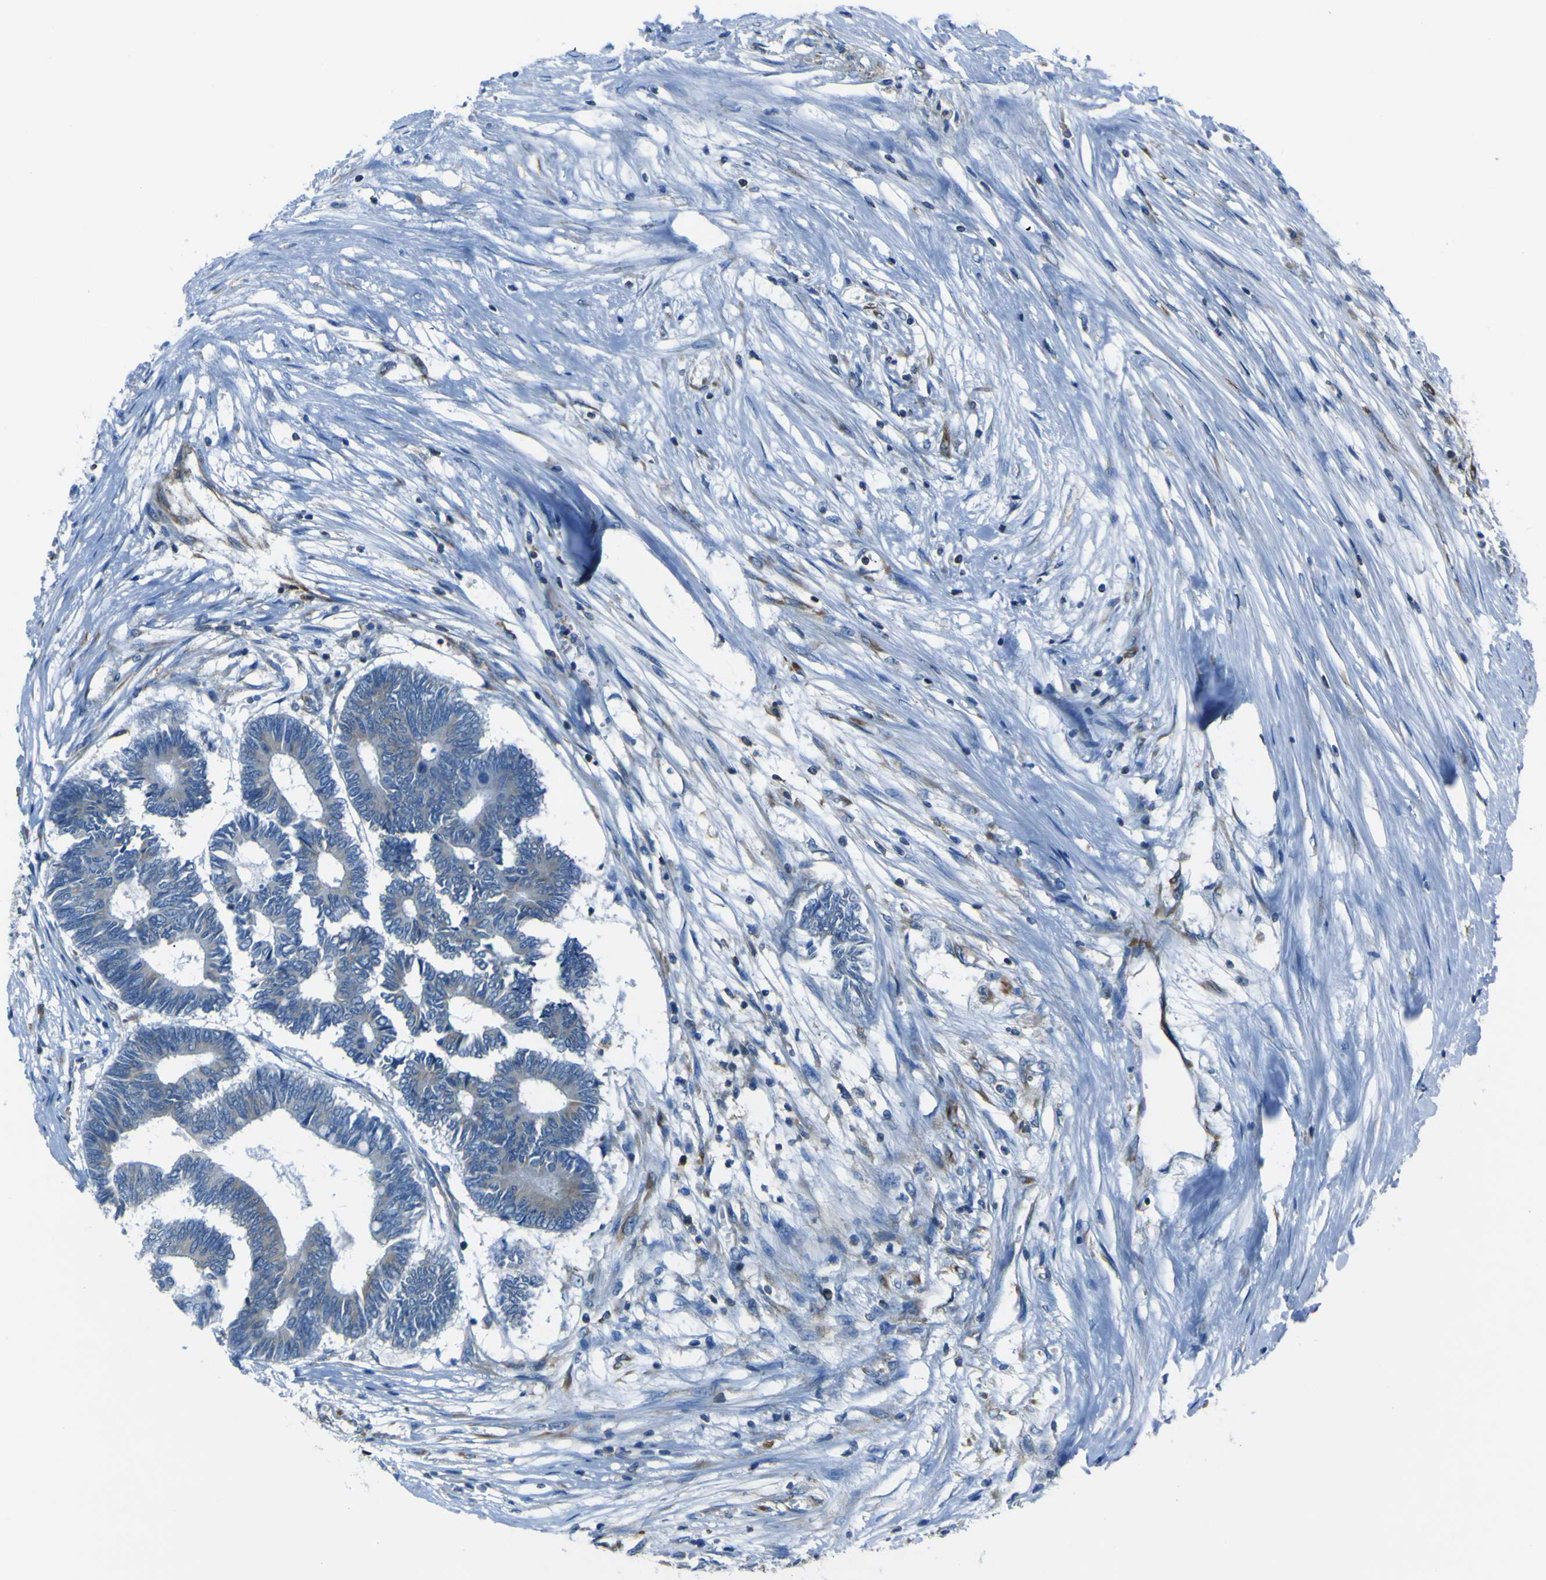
{"staining": {"intensity": "moderate", "quantity": "25%-75%", "location": "cytoplasmic/membranous"}, "tissue": "colorectal cancer", "cell_type": "Tumor cells", "image_type": "cancer", "snomed": [{"axis": "morphology", "description": "Adenocarcinoma, NOS"}, {"axis": "topography", "description": "Rectum"}], "caption": "IHC micrograph of neoplastic tissue: colorectal cancer stained using IHC exhibits medium levels of moderate protein expression localized specifically in the cytoplasmic/membranous of tumor cells, appearing as a cytoplasmic/membranous brown color.", "gene": "STIM1", "patient": {"sex": "male", "age": 63}}